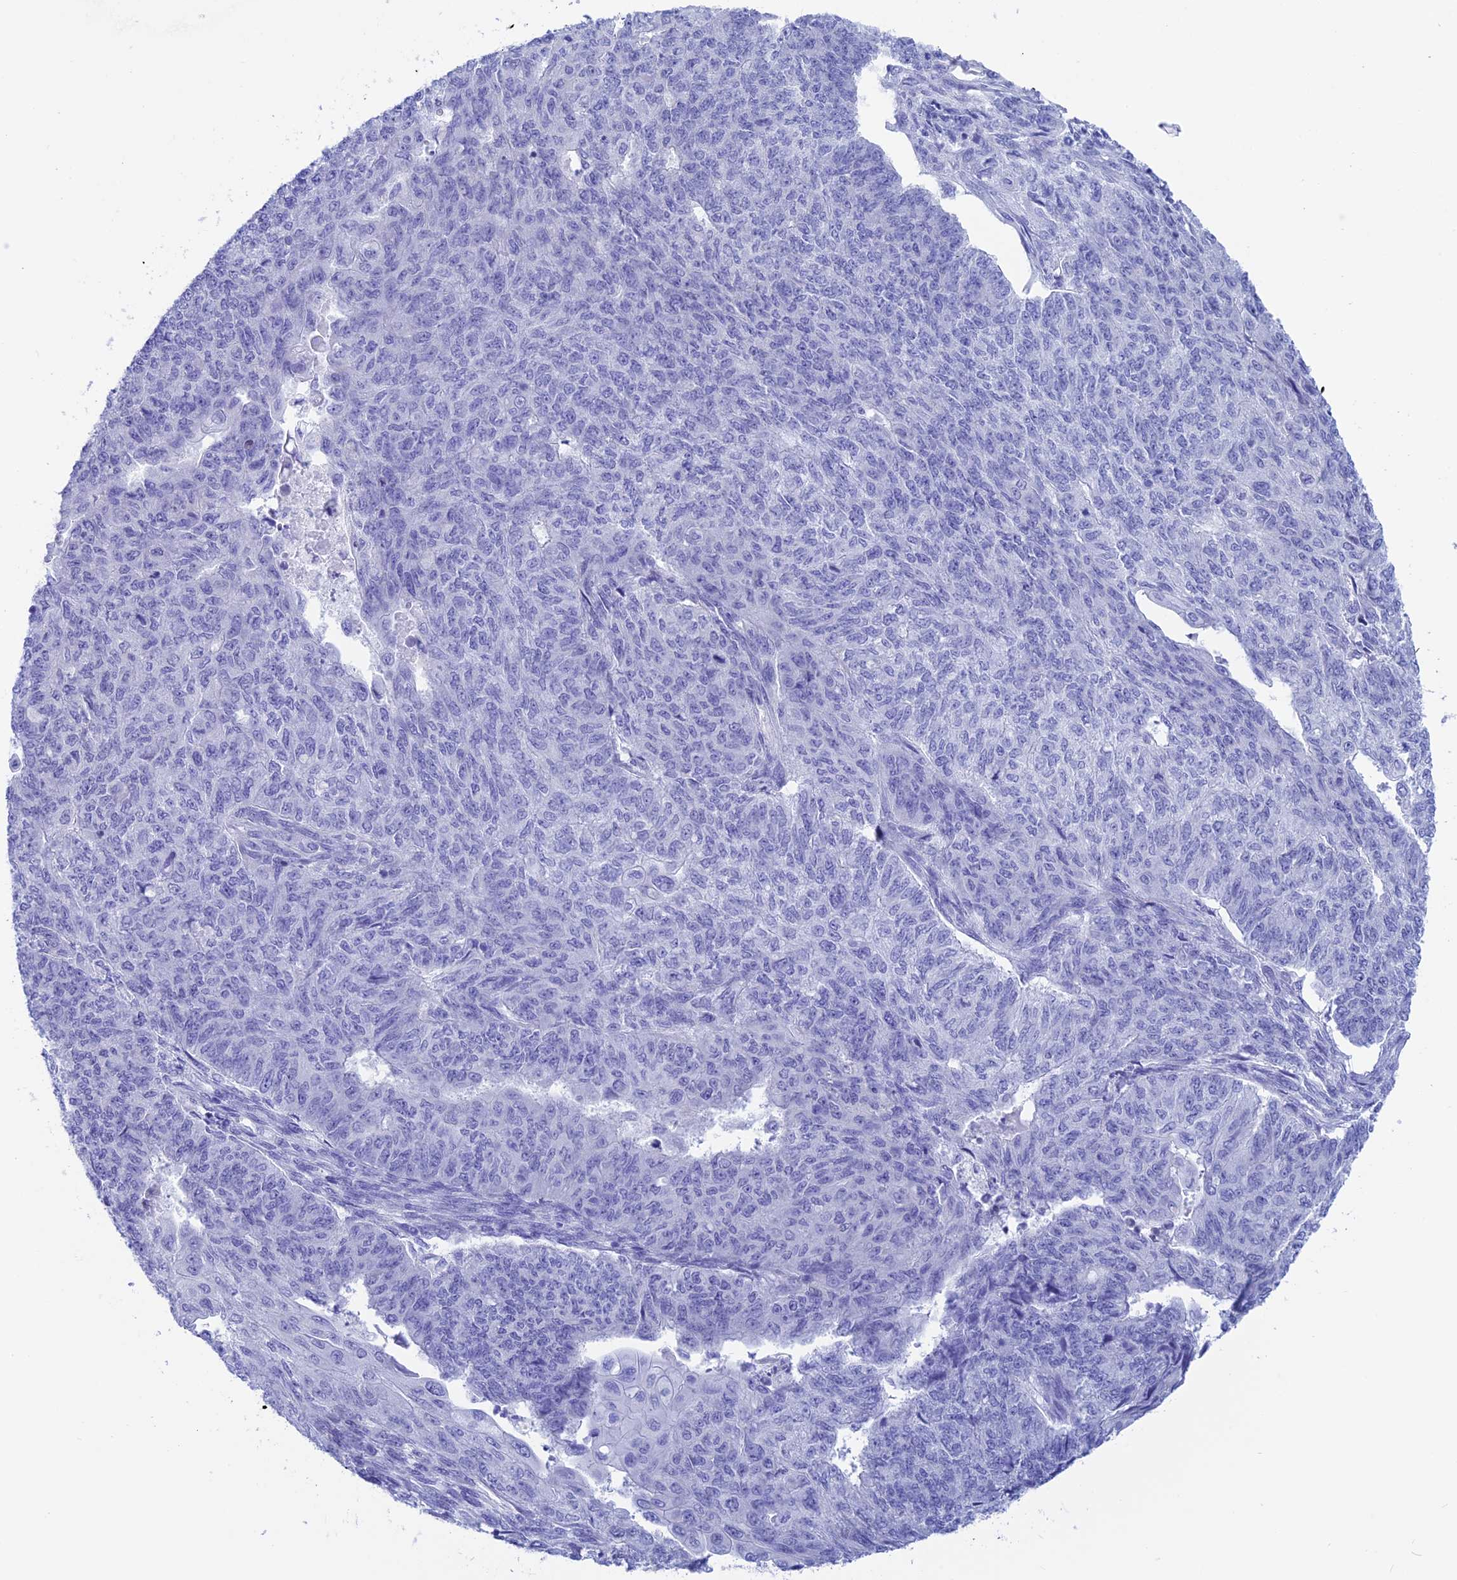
{"staining": {"intensity": "negative", "quantity": "none", "location": "none"}, "tissue": "endometrial cancer", "cell_type": "Tumor cells", "image_type": "cancer", "snomed": [{"axis": "morphology", "description": "Adenocarcinoma, NOS"}, {"axis": "topography", "description": "Endometrium"}], "caption": "Immunohistochemistry (IHC) photomicrograph of human endometrial cancer stained for a protein (brown), which reveals no staining in tumor cells.", "gene": "GNGT2", "patient": {"sex": "female", "age": 32}}